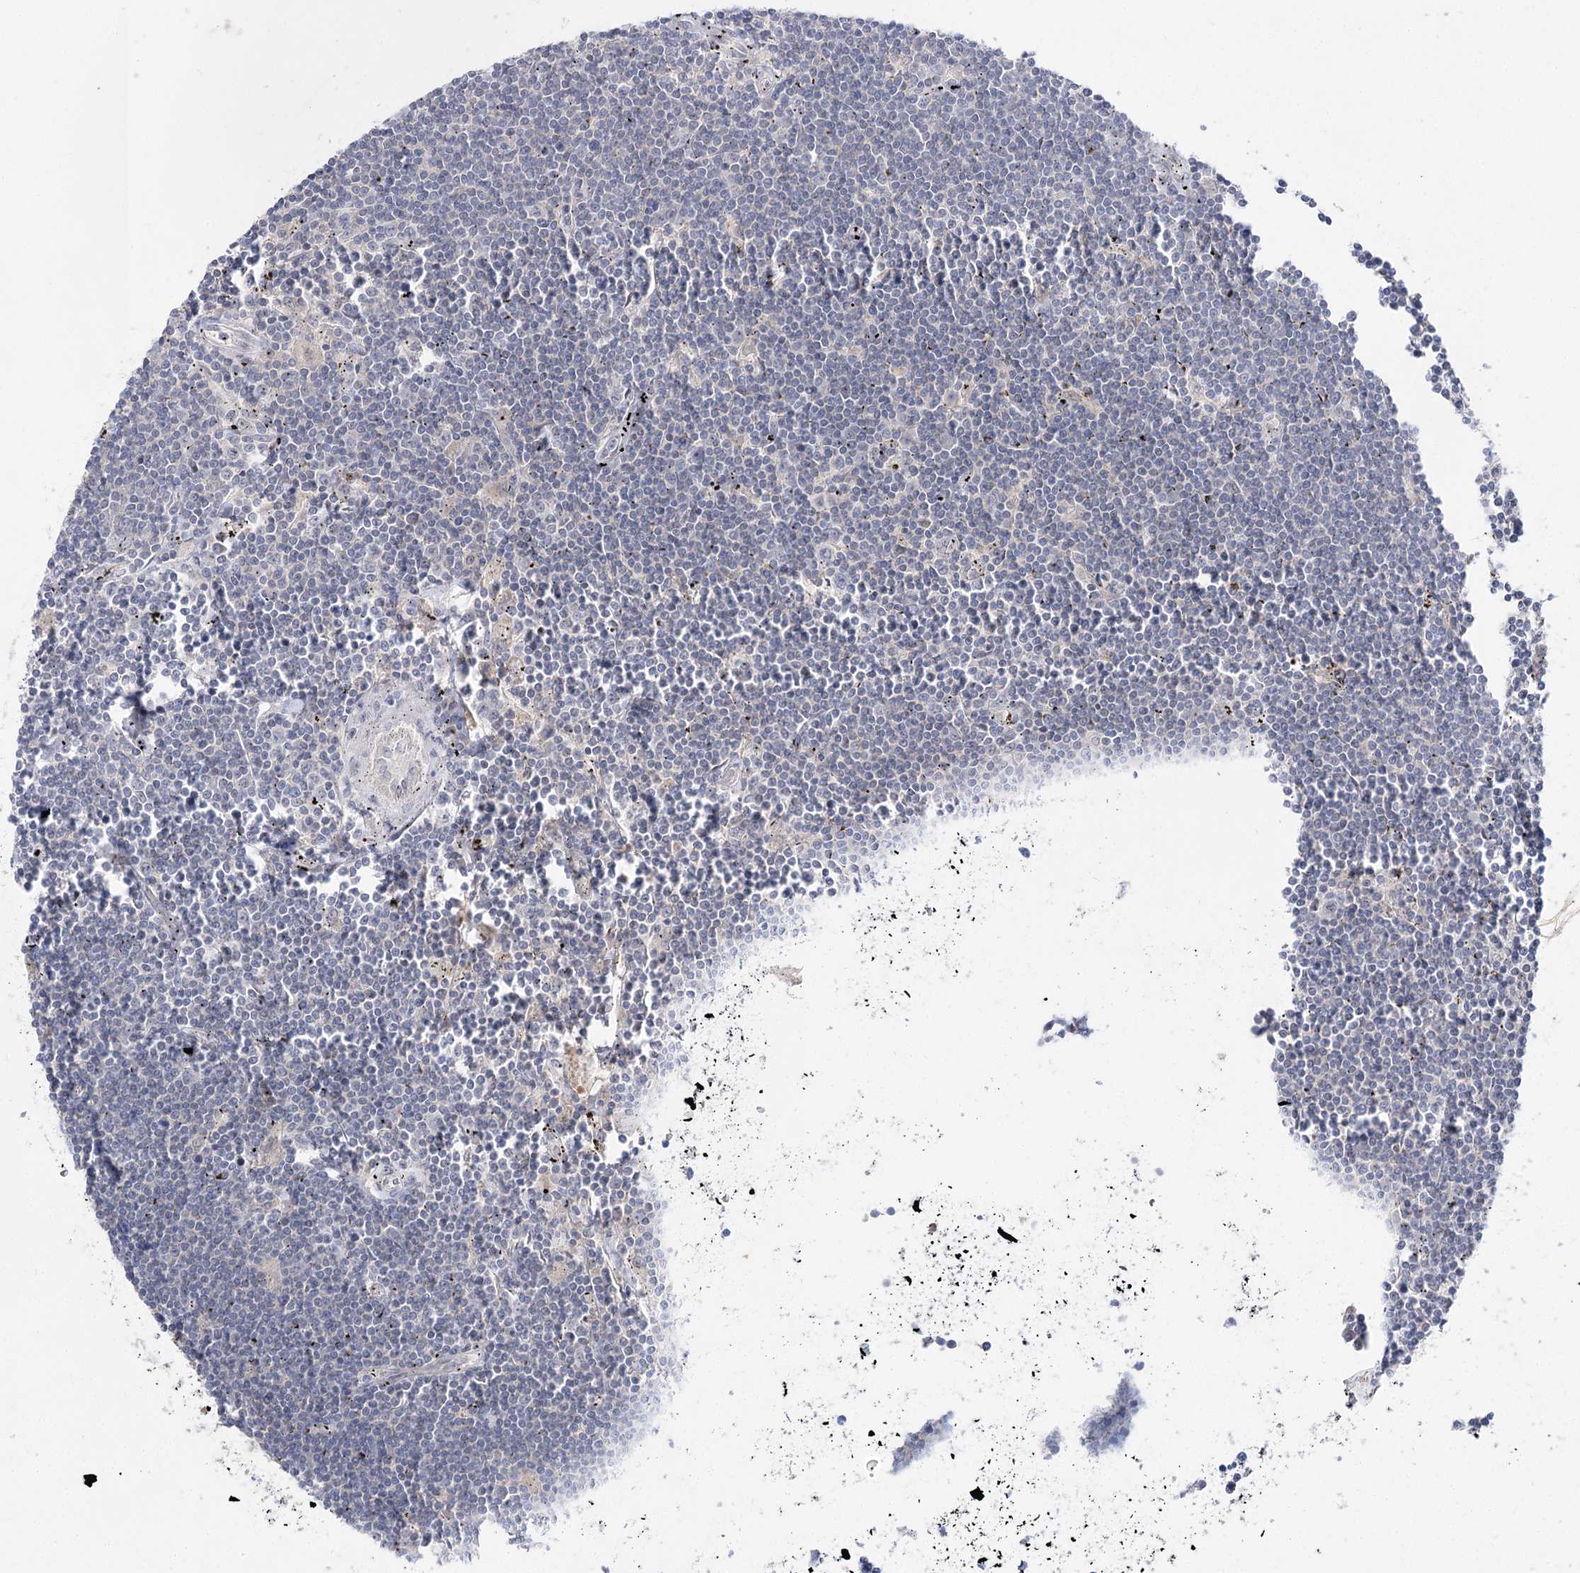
{"staining": {"intensity": "negative", "quantity": "none", "location": "none"}, "tissue": "lymphoma", "cell_type": "Tumor cells", "image_type": "cancer", "snomed": [{"axis": "morphology", "description": "Malignant lymphoma, non-Hodgkin's type, Low grade"}, {"axis": "topography", "description": "Spleen"}], "caption": "Immunohistochemistry (IHC) of human malignant lymphoma, non-Hodgkin's type (low-grade) exhibits no expression in tumor cells.", "gene": "LRRC14B", "patient": {"sex": "male", "age": 76}}